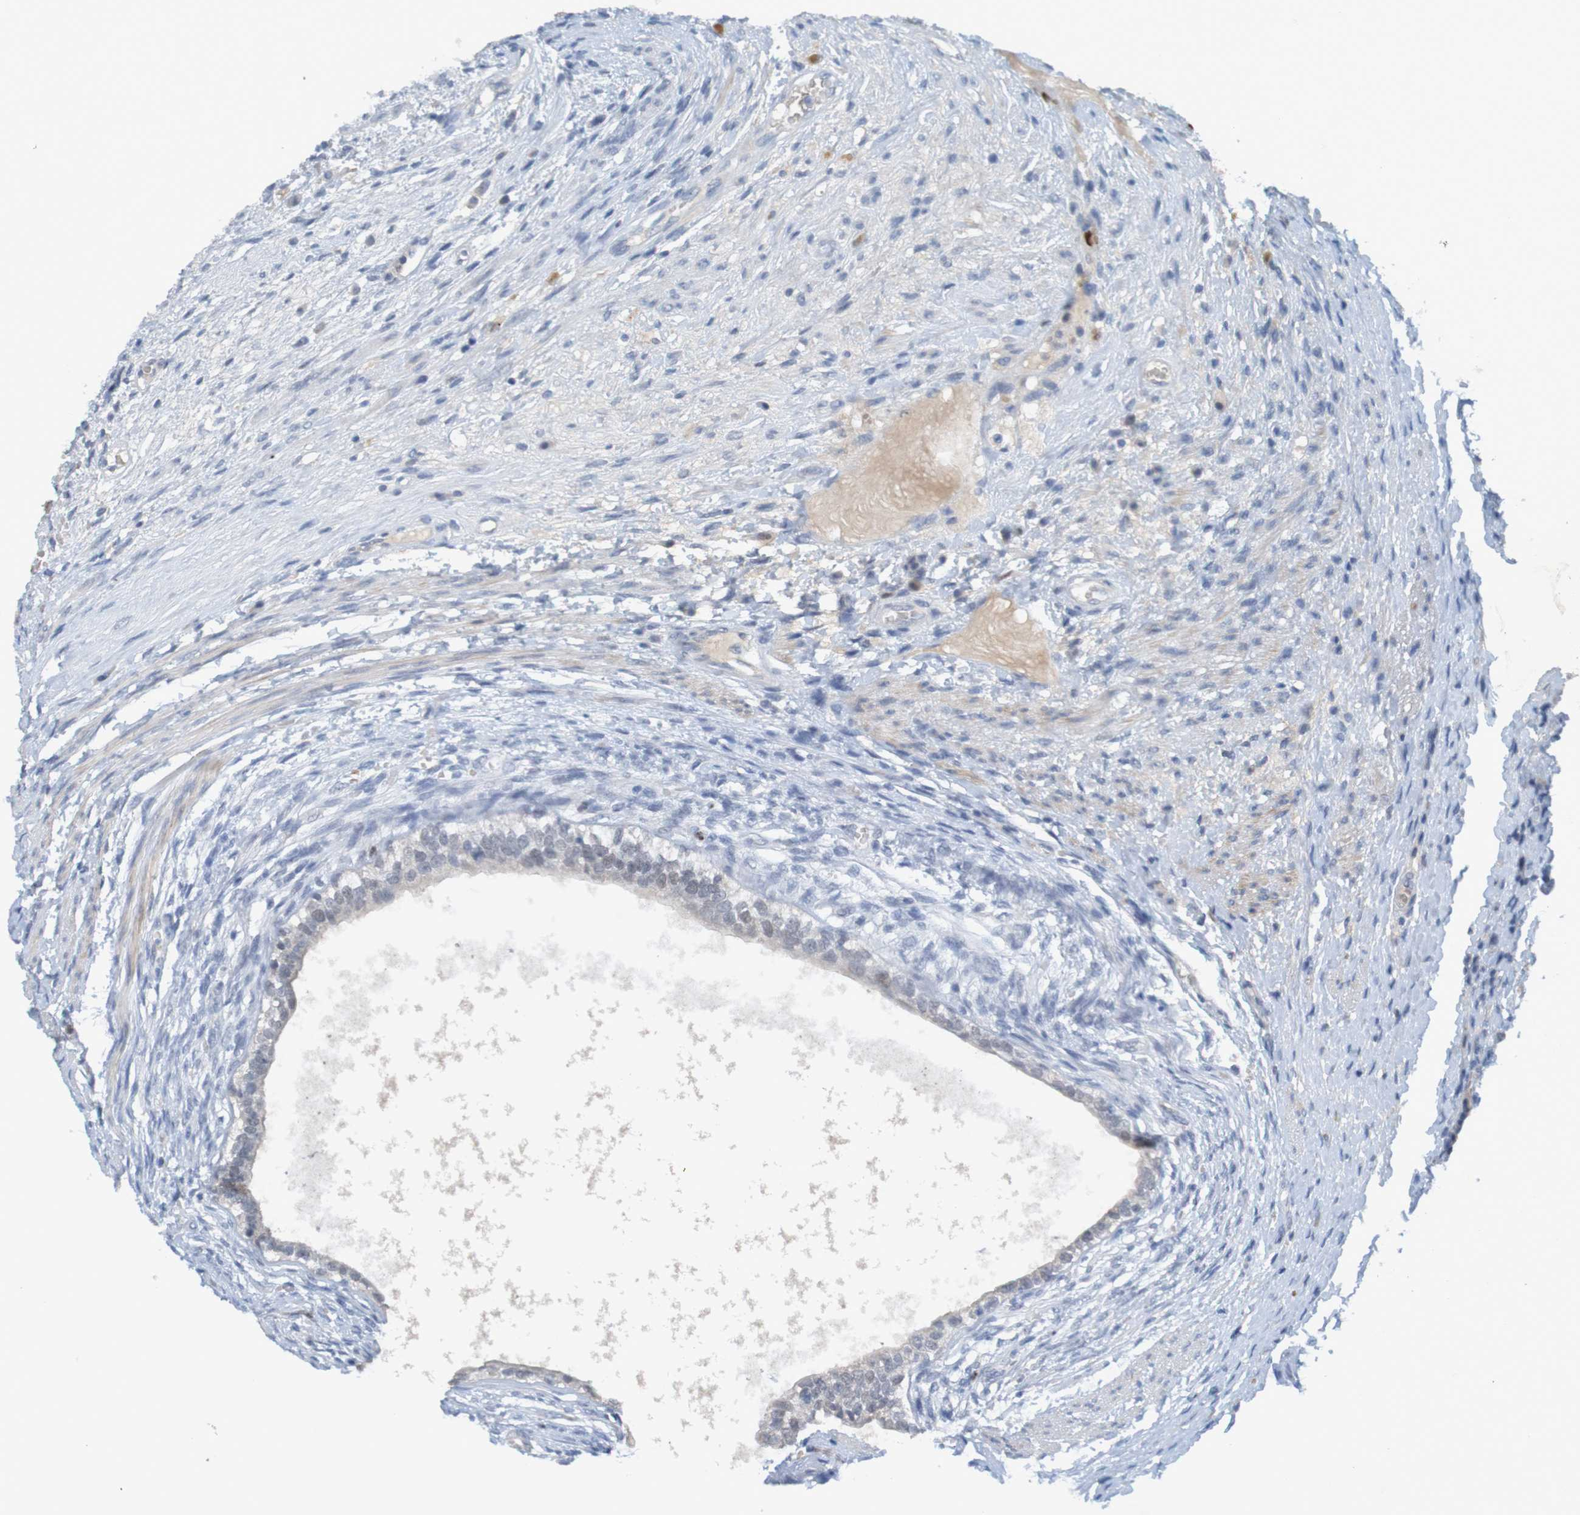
{"staining": {"intensity": "negative", "quantity": "none", "location": "none"}, "tissue": "testis cancer", "cell_type": "Tumor cells", "image_type": "cancer", "snomed": [{"axis": "morphology", "description": "Carcinoma, Embryonal, NOS"}, {"axis": "topography", "description": "Testis"}], "caption": "Tumor cells are negative for brown protein staining in embryonal carcinoma (testis).", "gene": "USP36", "patient": {"sex": "male", "age": 26}}